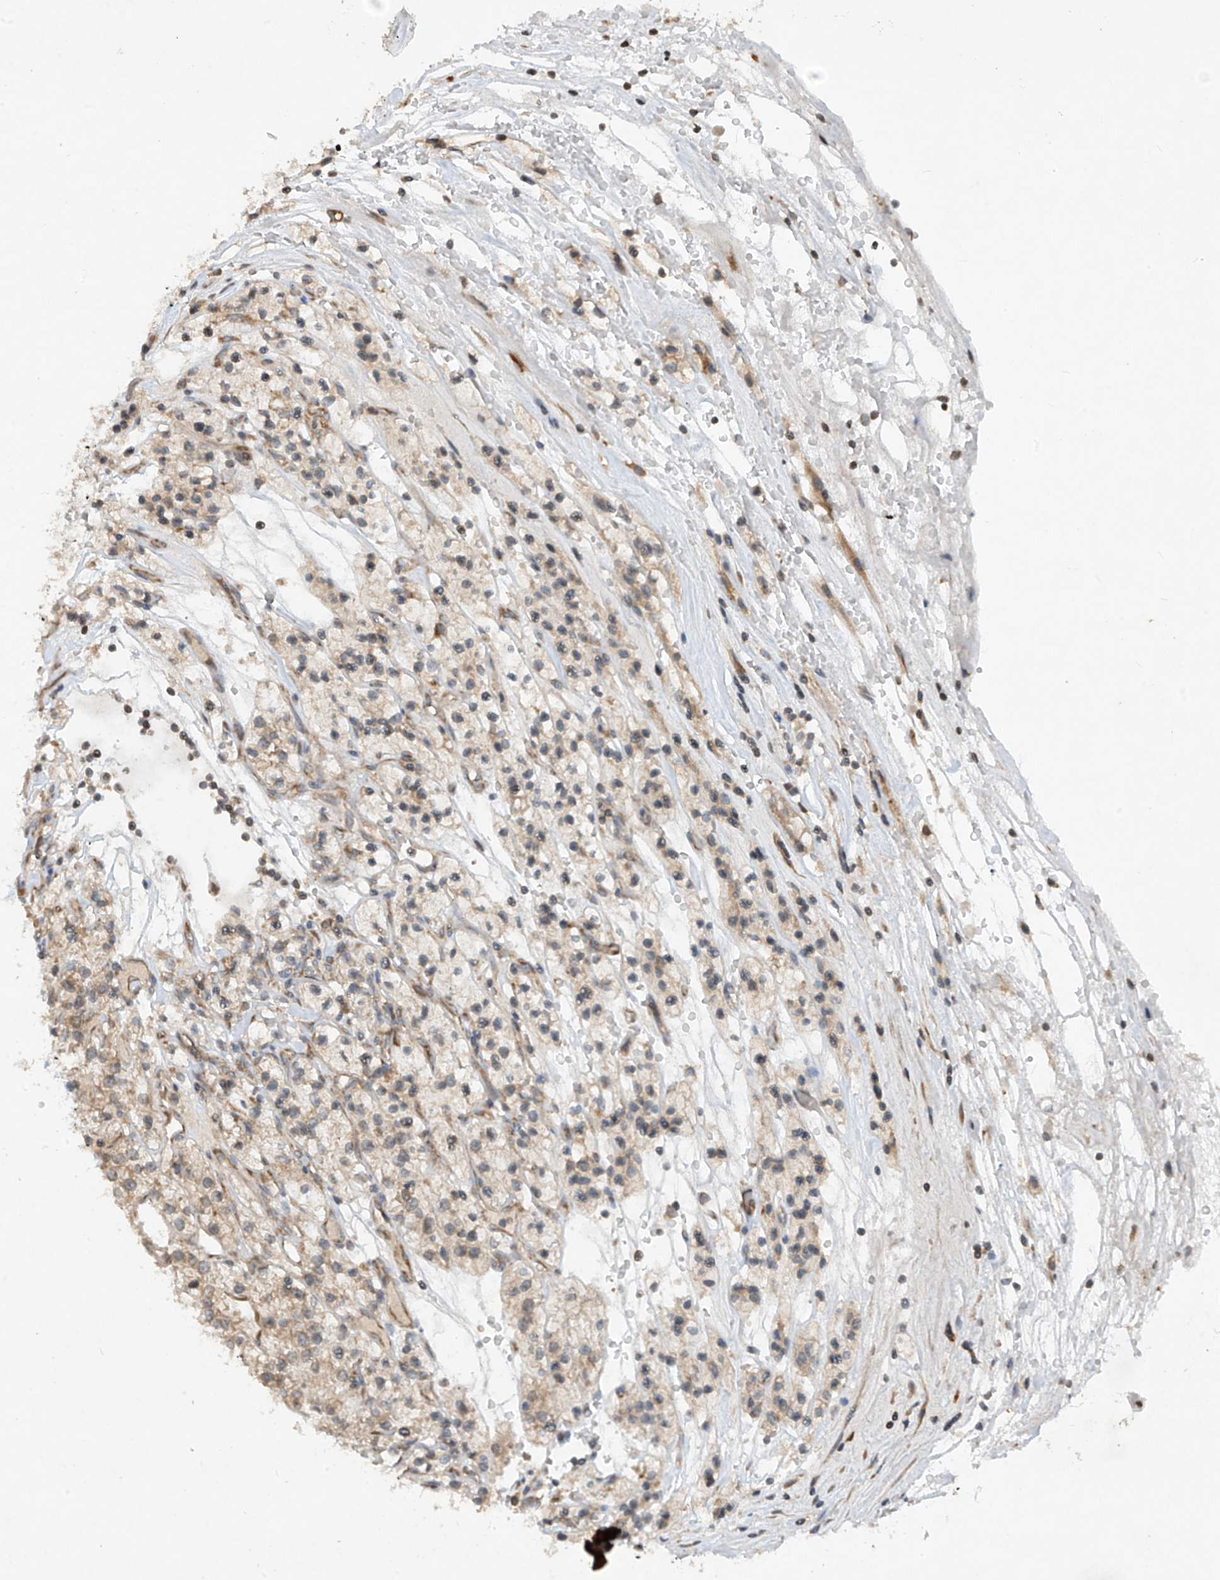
{"staining": {"intensity": "weak", "quantity": "<25%", "location": "cytoplasmic/membranous"}, "tissue": "renal cancer", "cell_type": "Tumor cells", "image_type": "cancer", "snomed": [{"axis": "morphology", "description": "Adenocarcinoma, NOS"}, {"axis": "topography", "description": "Kidney"}], "caption": "This is a photomicrograph of immunohistochemistry (IHC) staining of renal cancer (adenocarcinoma), which shows no expression in tumor cells. (DAB IHC with hematoxylin counter stain).", "gene": "RPL34", "patient": {"sex": "female", "age": 57}}